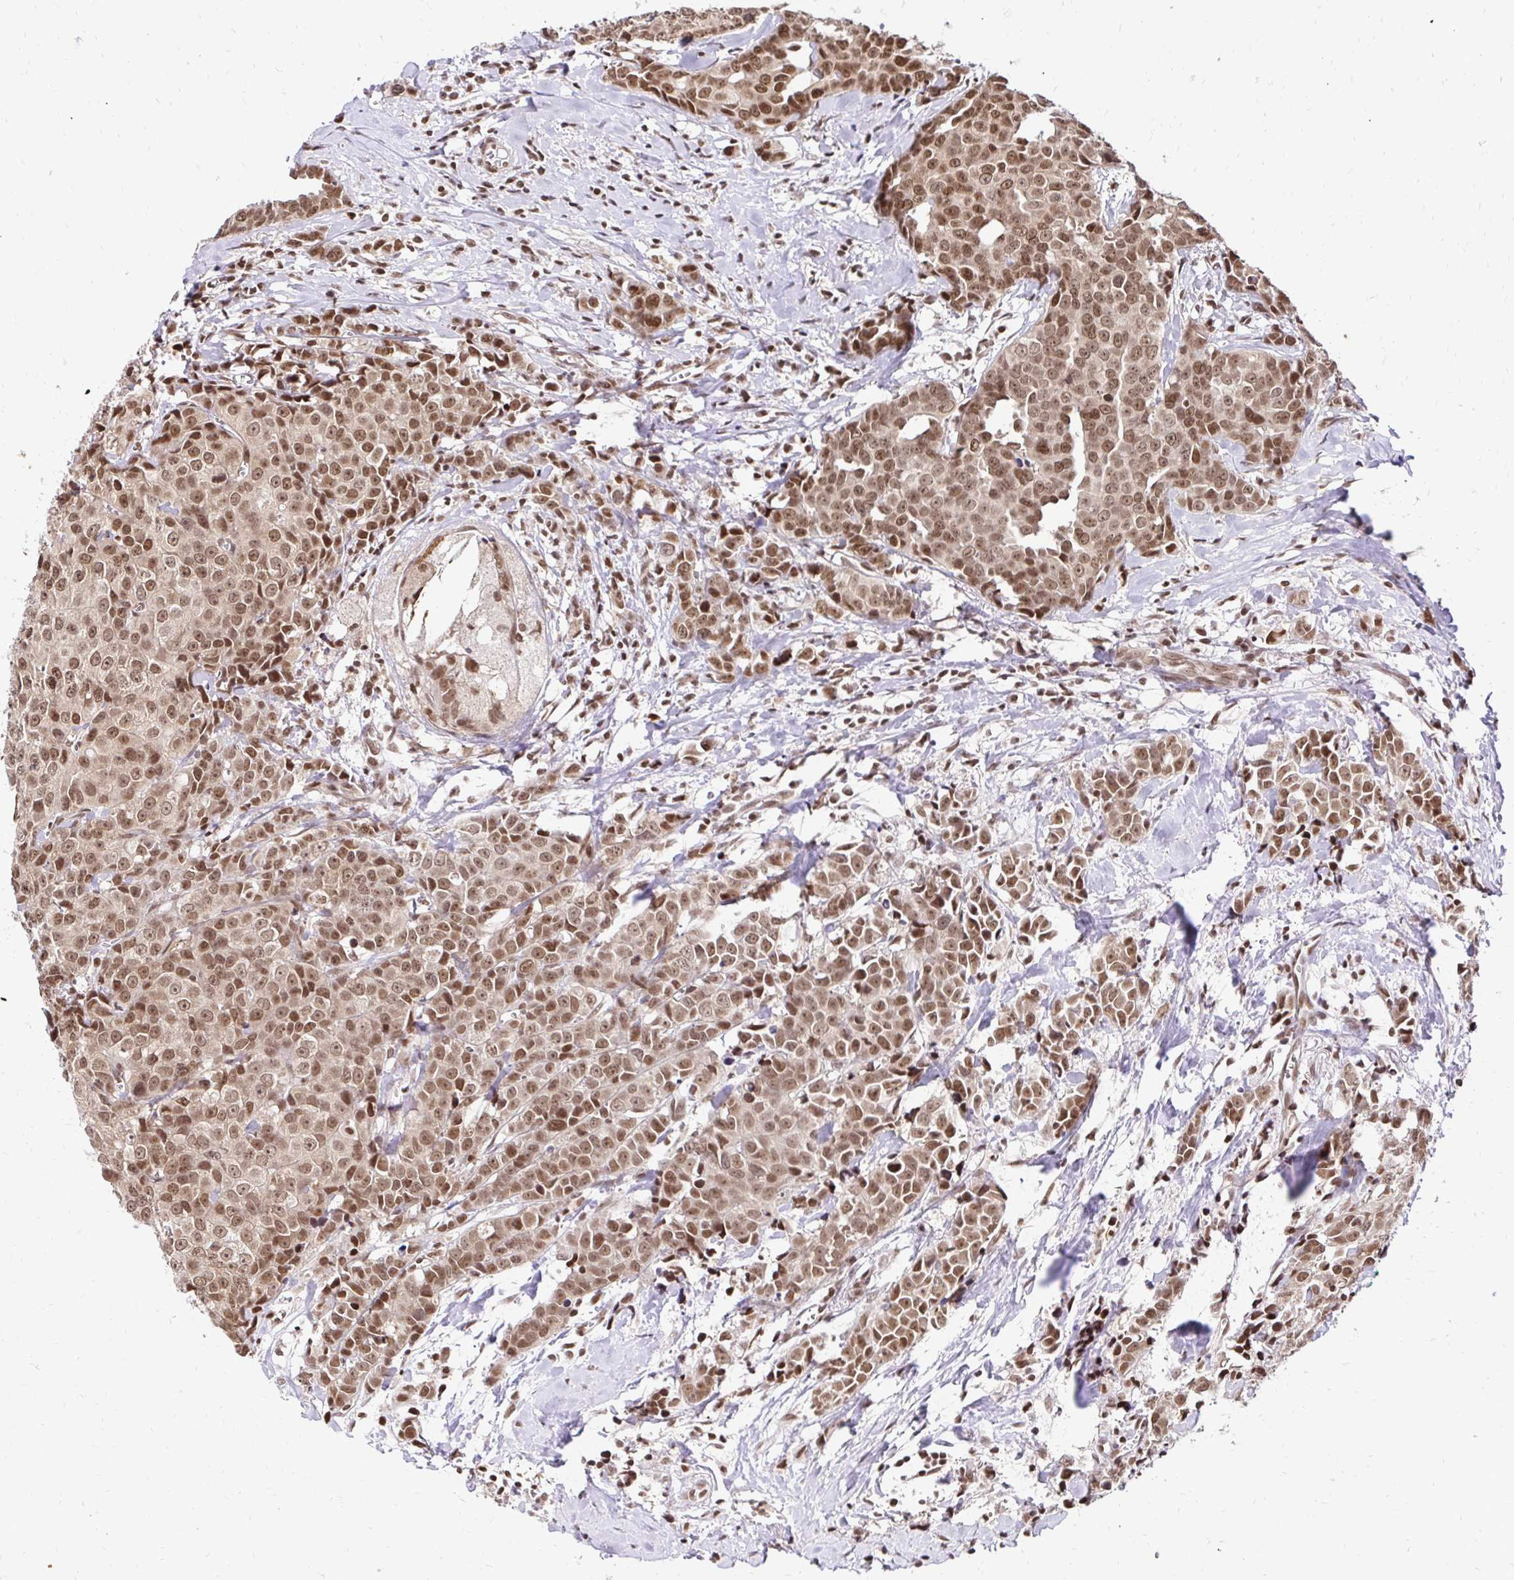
{"staining": {"intensity": "moderate", "quantity": ">75%", "location": "nuclear"}, "tissue": "breast cancer", "cell_type": "Tumor cells", "image_type": "cancer", "snomed": [{"axis": "morphology", "description": "Duct carcinoma"}, {"axis": "topography", "description": "Breast"}], "caption": "This is an image of immunohistochemistry (IHC) staining of breast cancer (infiltrating ductal carcinoma), which shows moderate staining in the nuclear of tumor cells.", "gene": "GLYR1", "patient": {"sex": "female", "age": 80}}